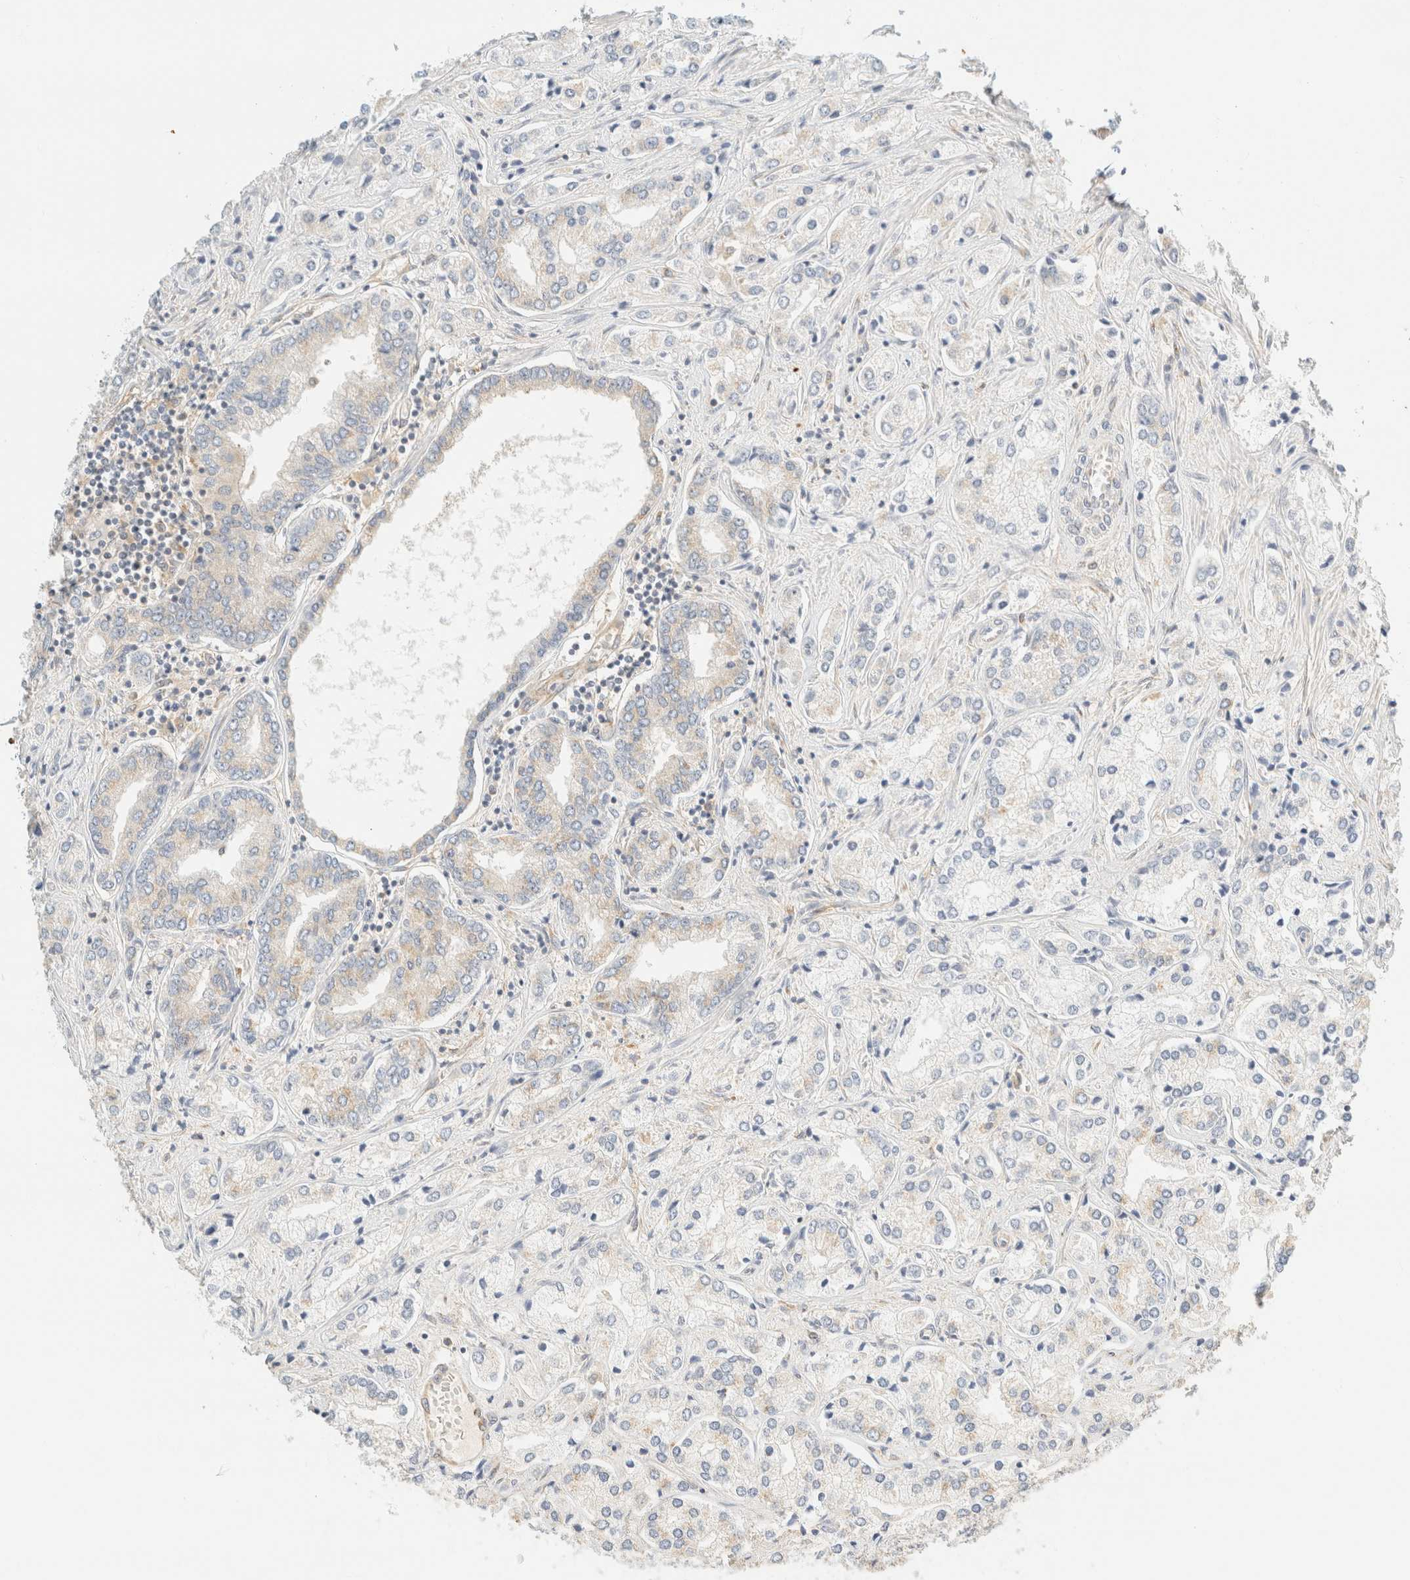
{"staining": {"intensity": "negative", "quantity": "none", "location": "none"}, "tissue": "prostate cancer", "cell_type": "Tumor cells", "image_type": "cancer", "snomed": [{"axis": "morphology", "description": "Adenocarcinoma, High grade"}, {"axis": "topography", "description": "Prostate"}], "caption": "Immunohistochemistry (IHC) photomicrograph of neoplastic tissue: human prostate cancer (adenocarcinoma (high-grade)) stained with DAB (3,3'-diaminobenzidine) reveals no significant protein expression in tumor cells.", "gene": "FHOD1", "patient": {"sex": "male", "age": 66}}